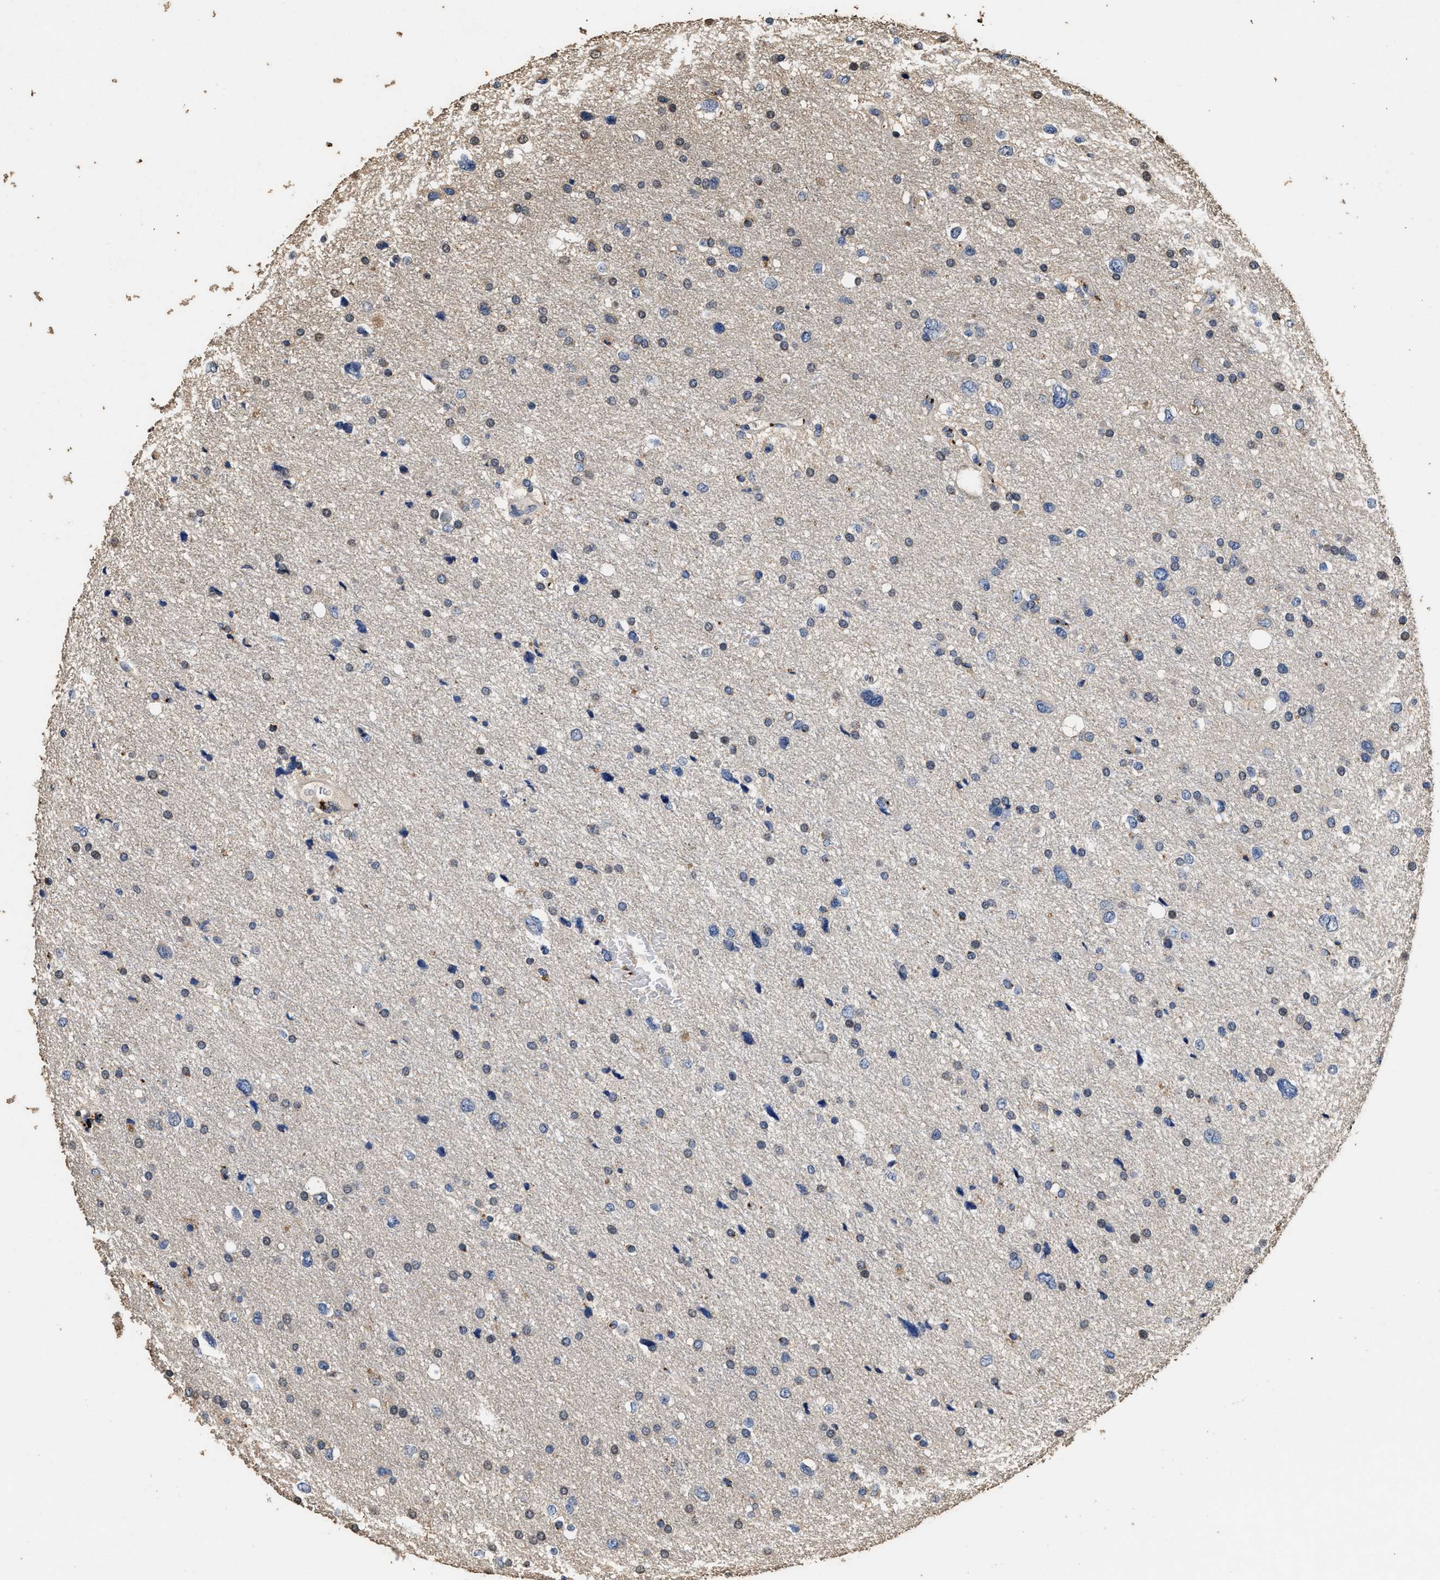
{"staining": {"intensity": "negative", "quantity": "none", "location": "none"}, "tissue": "glioma", "cell_type": "Tumor cells", "image_type": "cancer", "snomed": [{"axis": "morphology", "description": "Glioma, malignant, Low grade"}, {"axis": "topography", "description": "Brain"}], "caption": "The micrograph shows no significant expression in tumor cells of glioma.", "gene": "TPST2", "patient": {"sex": "female", "age": 37}}